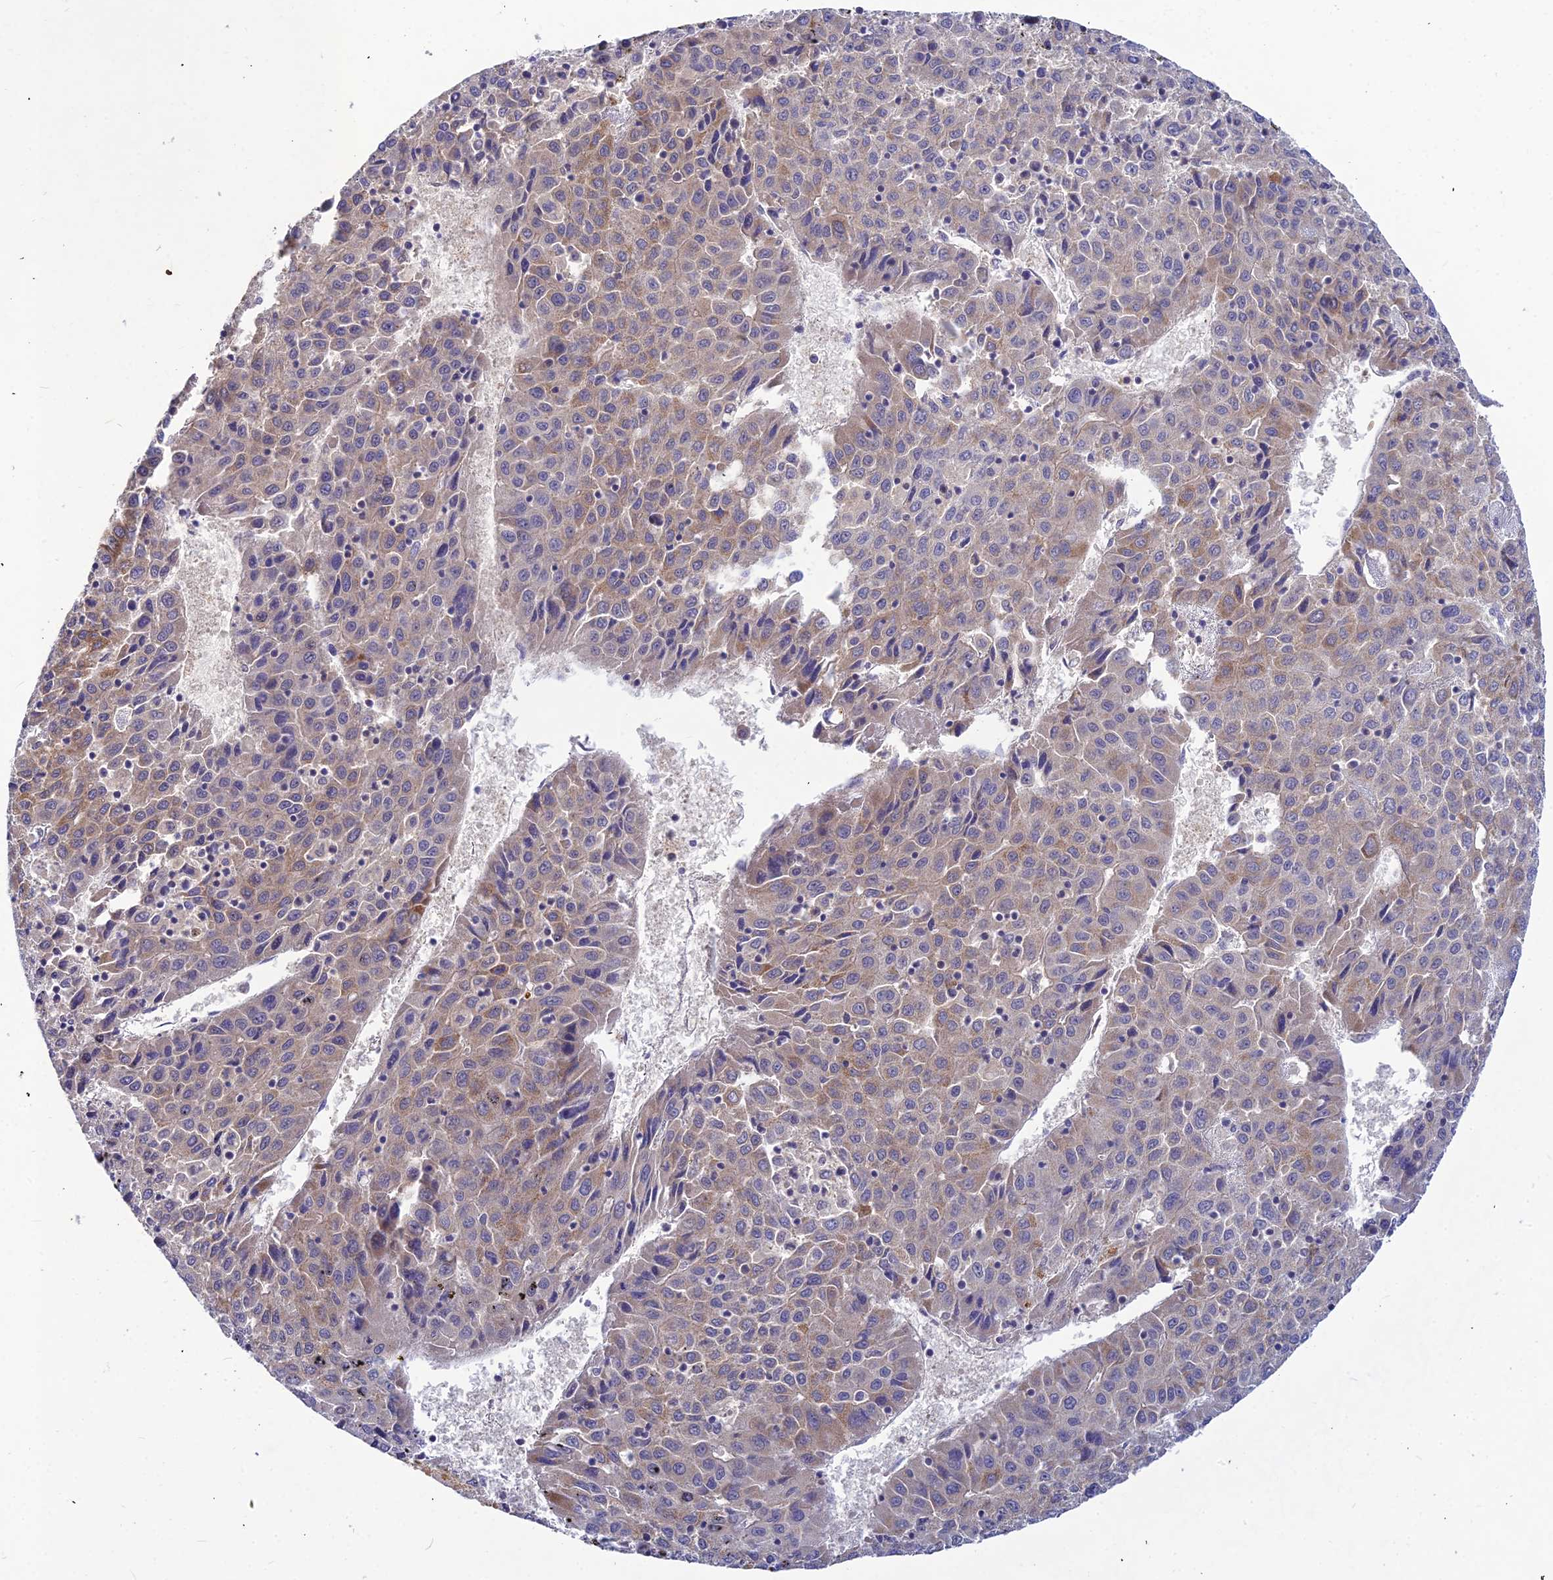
{"staining": {"intensity": "weak", "quantity": "<25%", "location": "cytoplasmic/membranous"}, "tissue": "liver cancer", "cell_type": "Tumor cells", "image_type": "cancer", "snomed": [{"axis": "morphology", "description": "Carcinoma, Hepatocellular, NOS"}, {"axis": "topography", "description": "Liver"}], "caption": "Immunohistochemistry (IHC) of liver hepatocellular carcinoma demonstrates no positivity in tumor cells.", "gene": "DMRTA1", "patient": {"sex": "female", "age": 53}}